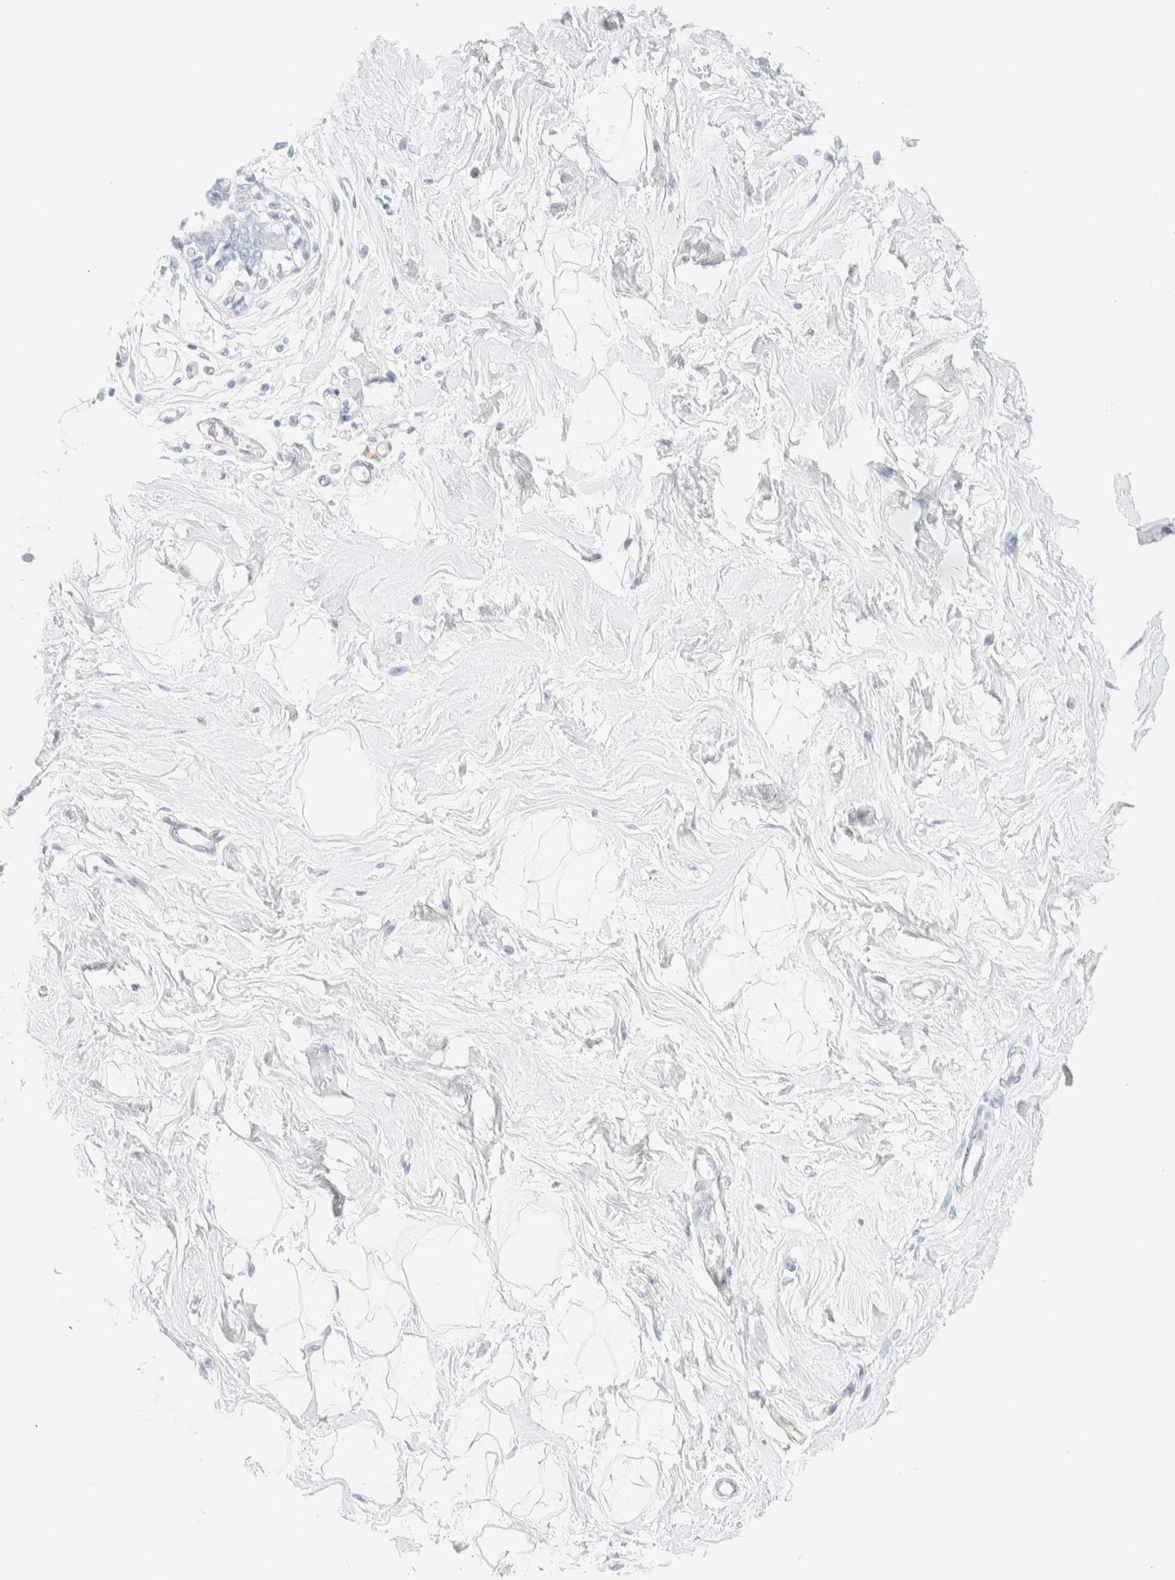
{"staining": {"intensity": "negative", "quantity": "none", "location": "none"}, "tissue": "breast", "cell_type": "Adipocytes", "image_type": "normal", "snomed": [{"axis": "morphology", "description": "Normal tissue, NOS"}, {"axis": "topography", "description": "Breast"}], "caption": "Immunohistochemistry of unremarkable breast reveals no expression in adipocytes.", "gene": "AFMID", "patient": {"sex": "female", "age": 45}}